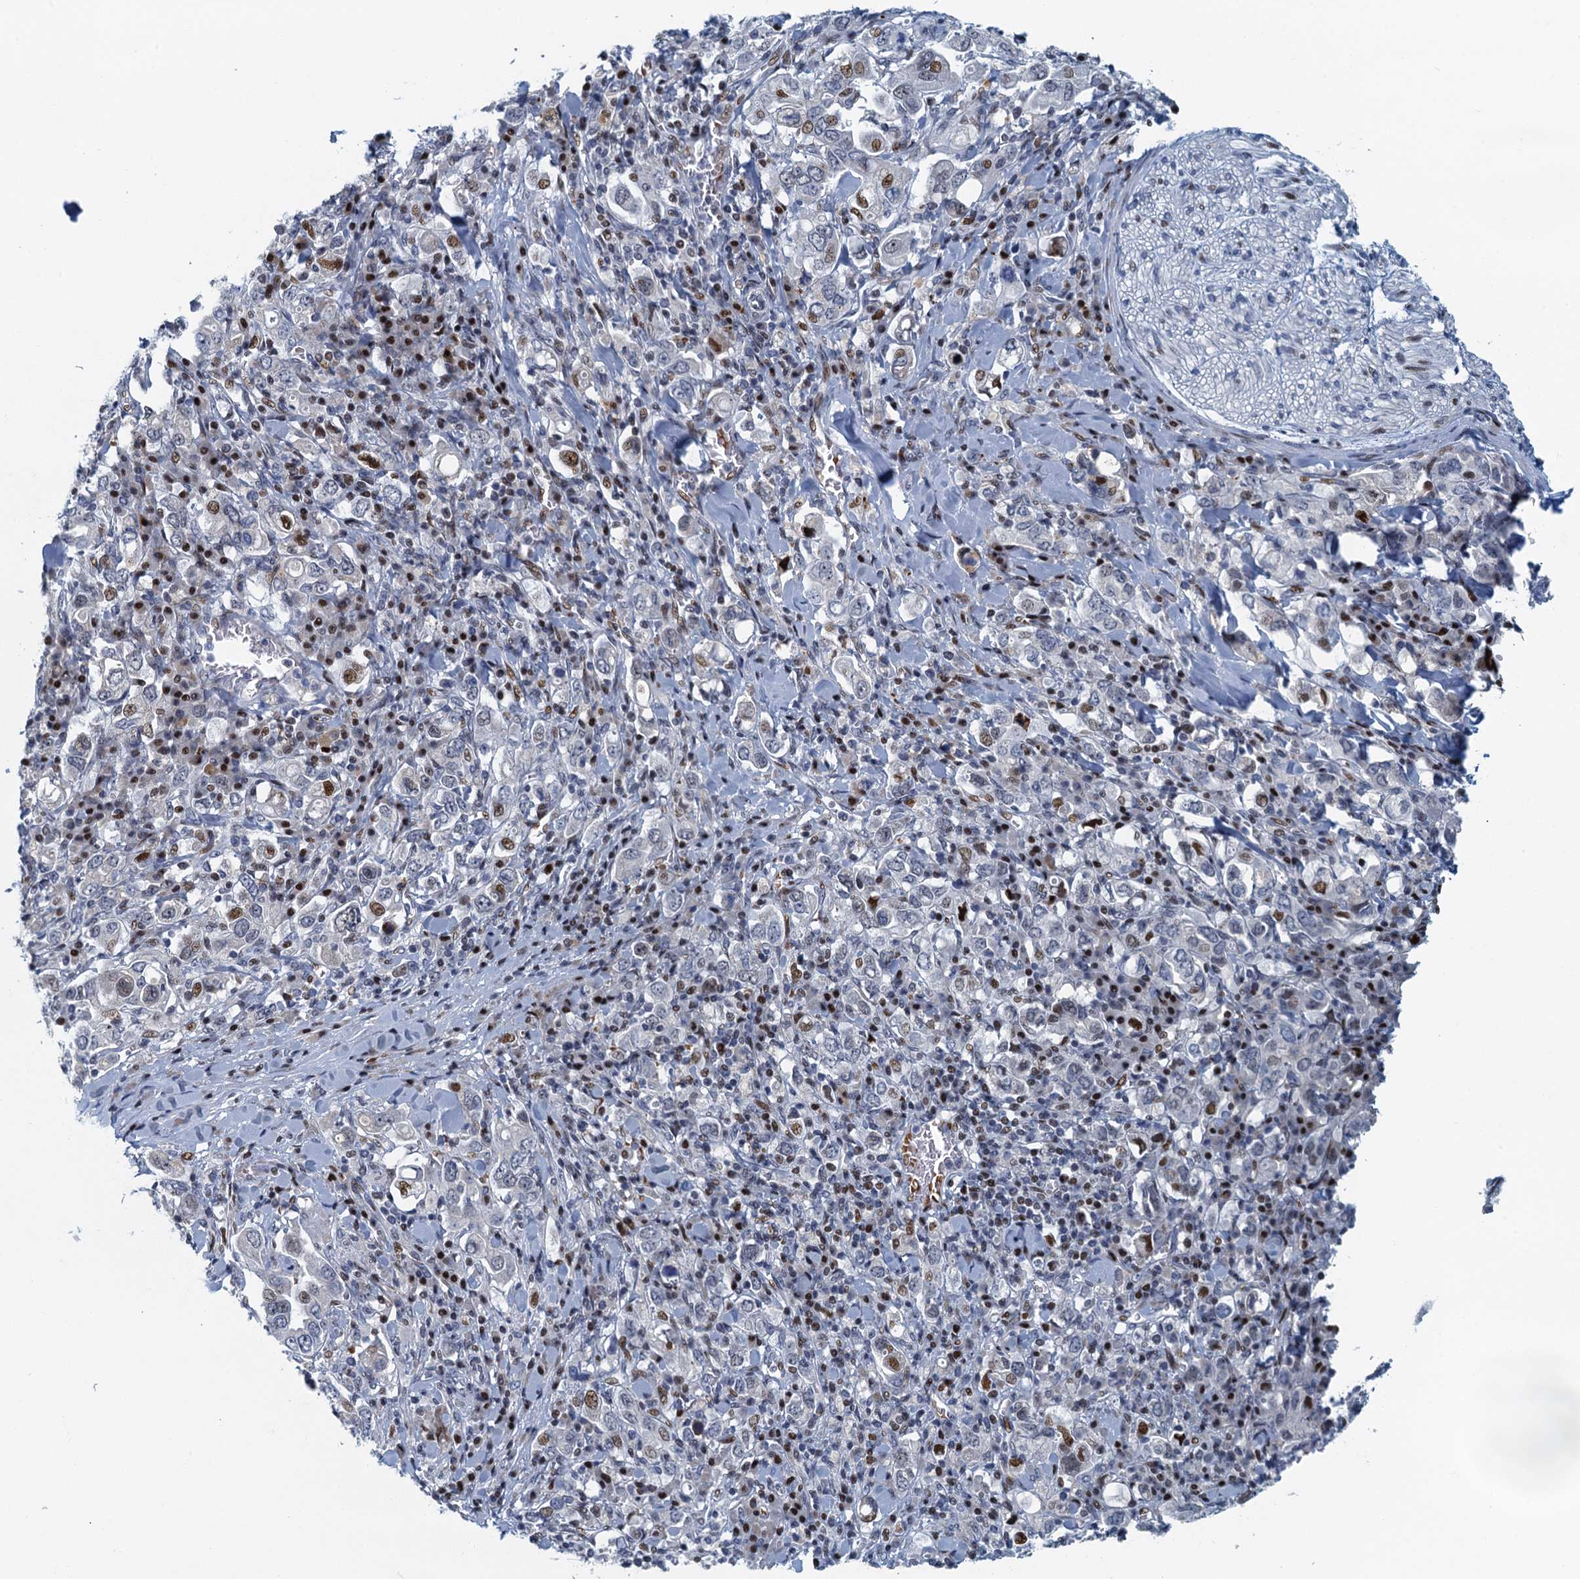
{"staining": {"intensity": "moderate", "quantity": "<25%", "location": "nuclear"}, "tissue": "stomach cancer", "cell_type": "Tumor cells", "image_type": "cancer", "snomed": [{"axis": "morphology", "description": "Adenocarcinoma, NOS"}, {"axis": "topography", "description": "Stomach, upper"}], "caption": "Immunohistochemical staining of human stomach adenocarcinoma exhibits low levels of moderate nuclear positivity in approximately <25% of tumor cells. (DAB = brown stain, brightfield microscopy at high magnification).", "gene": "ANKRD13D", "patient": {"sex": "male", "age": 62}}